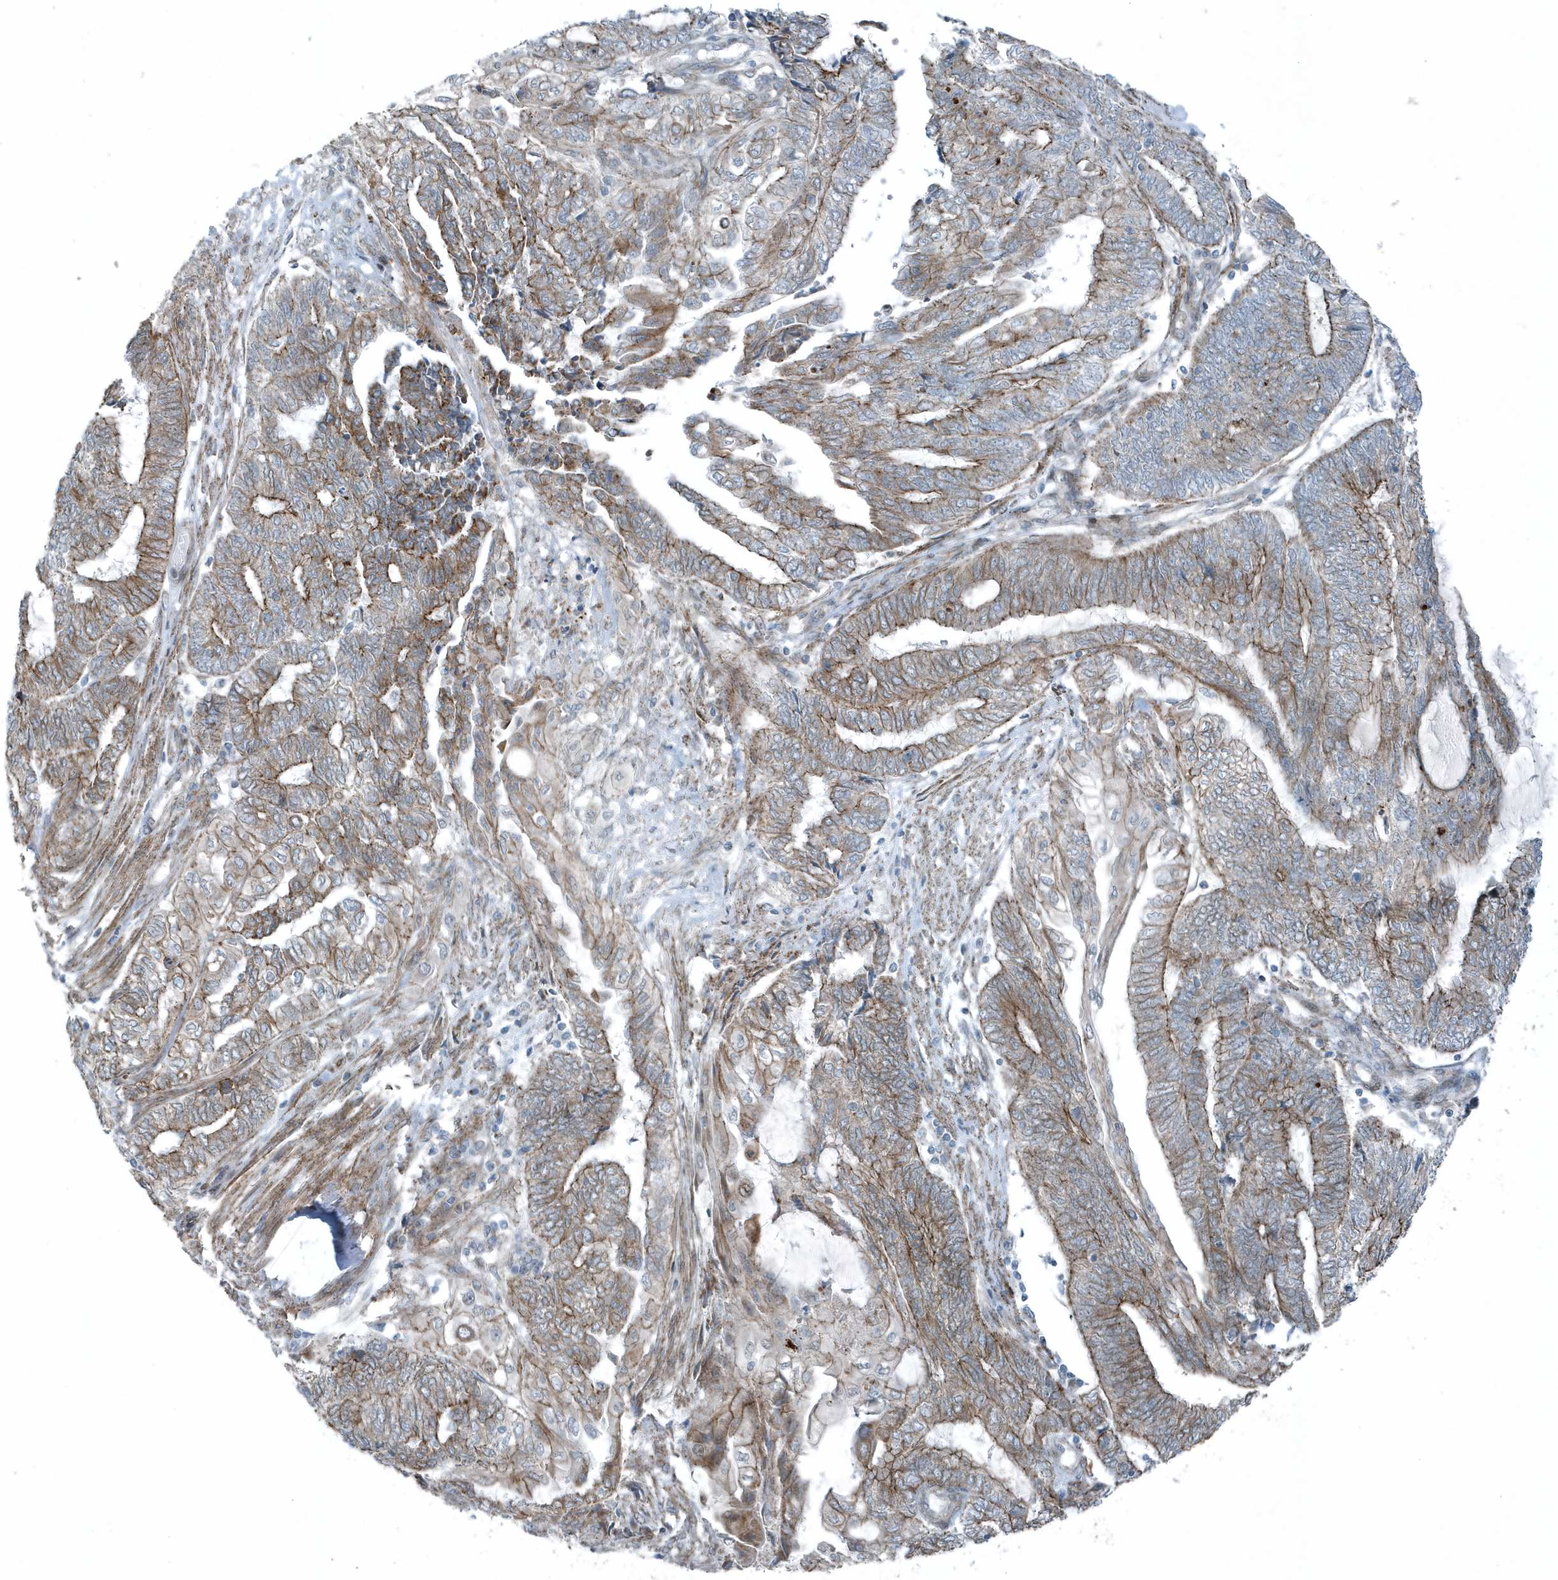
{"staining": {"intensity": "moderate", "quantity": "25%-75%", "location": "cytoplasmic/membranous"}, "tissue": "endometrial cancer", "cell_type": "Tumor cells", "image_type": "cancer", "snomed": [{"axis": "morphology", "description": "Adenocarcinoma, NOS"}, {"axis": "topography", "description": "Uterus"}, {"axis": "topography", "description": "Endometrium"}], "caption": "A high-resolution micrograph shows immunohistochemistry (IHC) staining of endometrial adenocarcinoma, which exhibits moderate cytoplasmic/membranous staining in approximately 25%-75% of tumor cells.", "gene": "GCC2", "patient": {"sex": "female", "age": 70}}